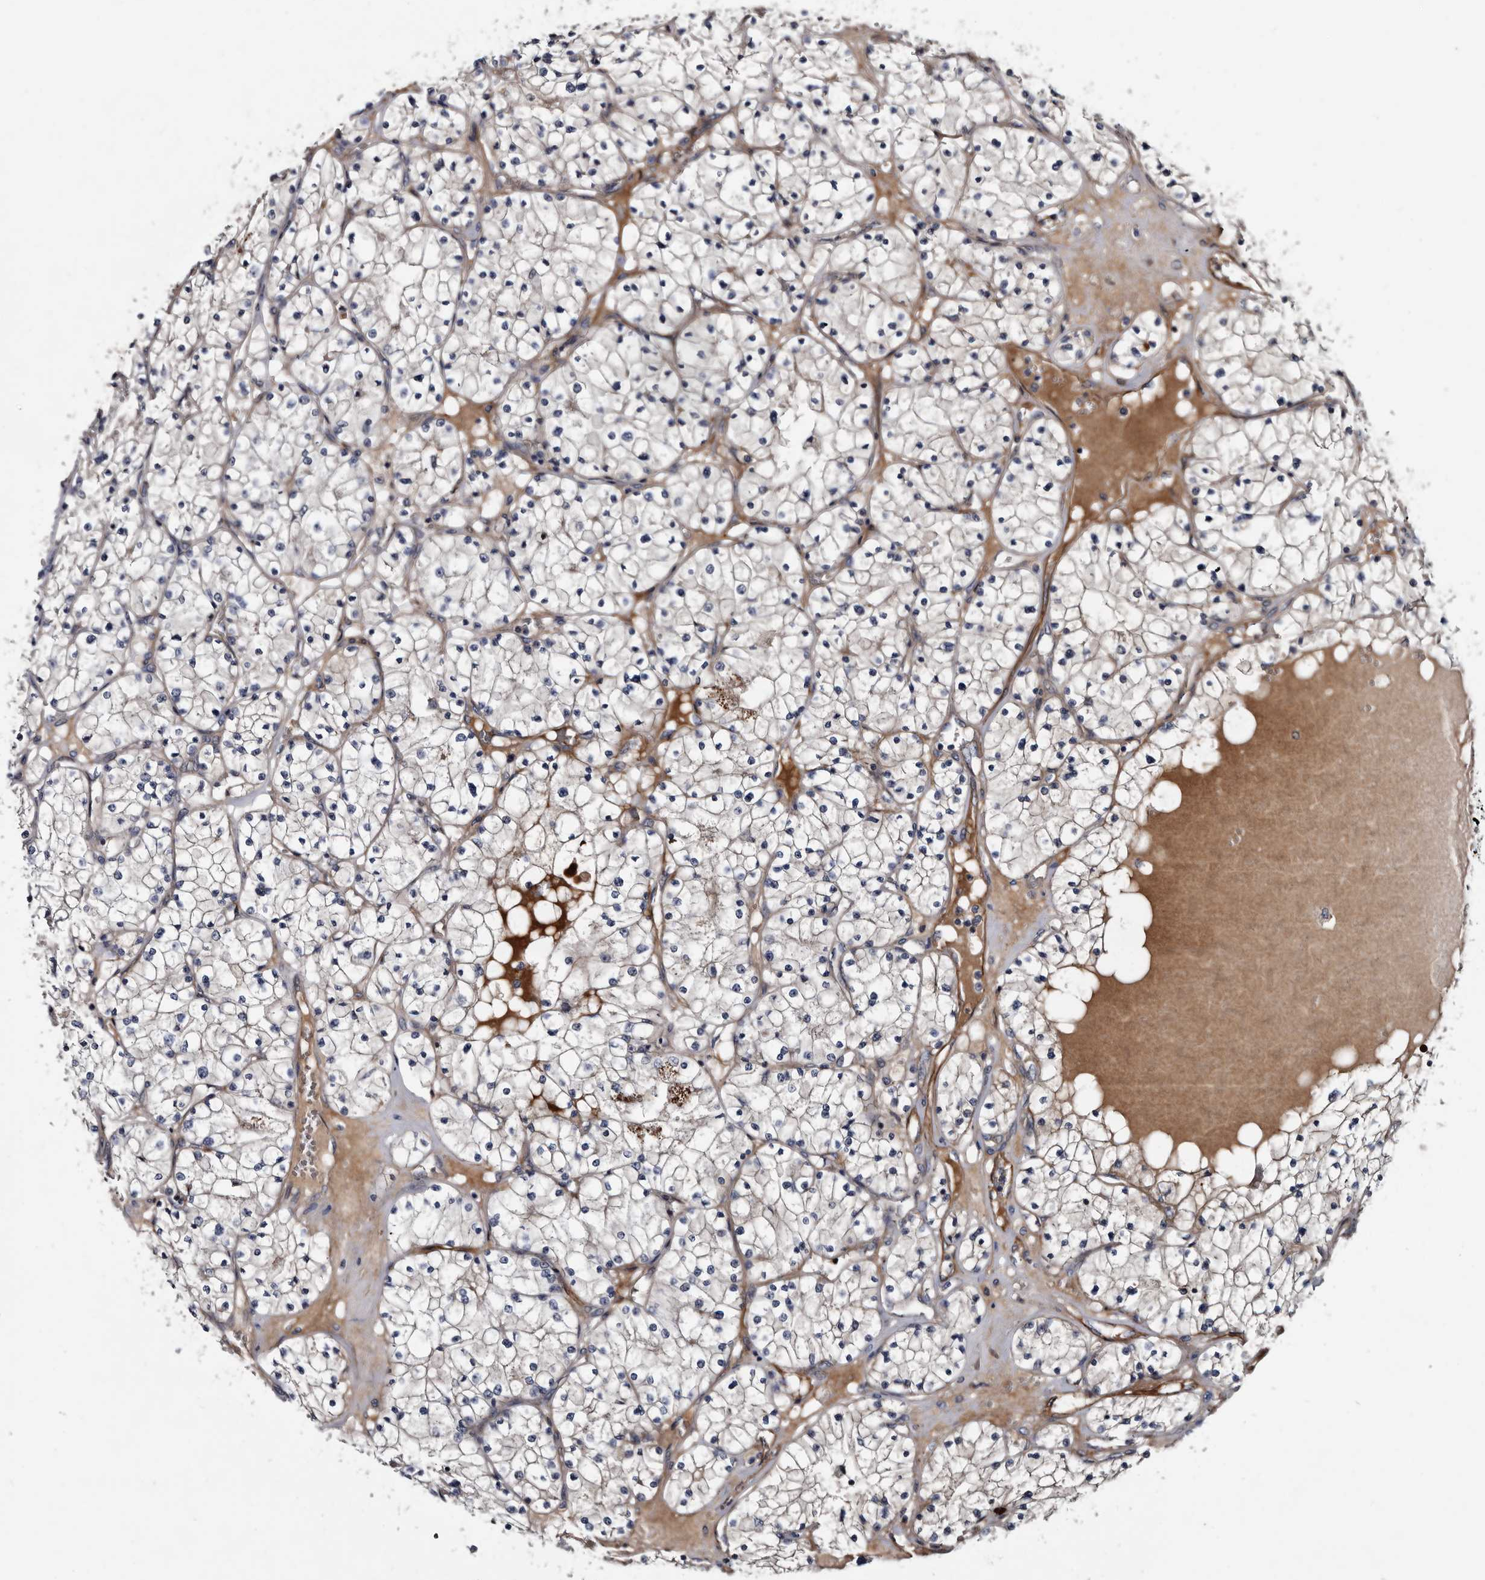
{"staining": {"intensity": "moderate", "quantity": "25%-75%", "location": "cytoplasmic/membranous"}, "tissue": "renal cancer", "cell_type": "Tumor cells", "image_type": "cancer", "snomed": [{"axis": "morphology", "description": "Normal tissue, NOS"}, {"axis": "morphology", "description": "Adenocarcinoma, NOS"}, {"axis": "topography", "description": "Kidney"}], "caption": "Immunohistochemistry of human renal adenocarcinoma displays medium levels of moderate cytoplasmic/membranous expression in about 25%-75% of tumor cells. (IHC, brightfield microscopy, high magnification).", "gene": "TSPAN17", "patient": {"sex": "male", "age": 68}}